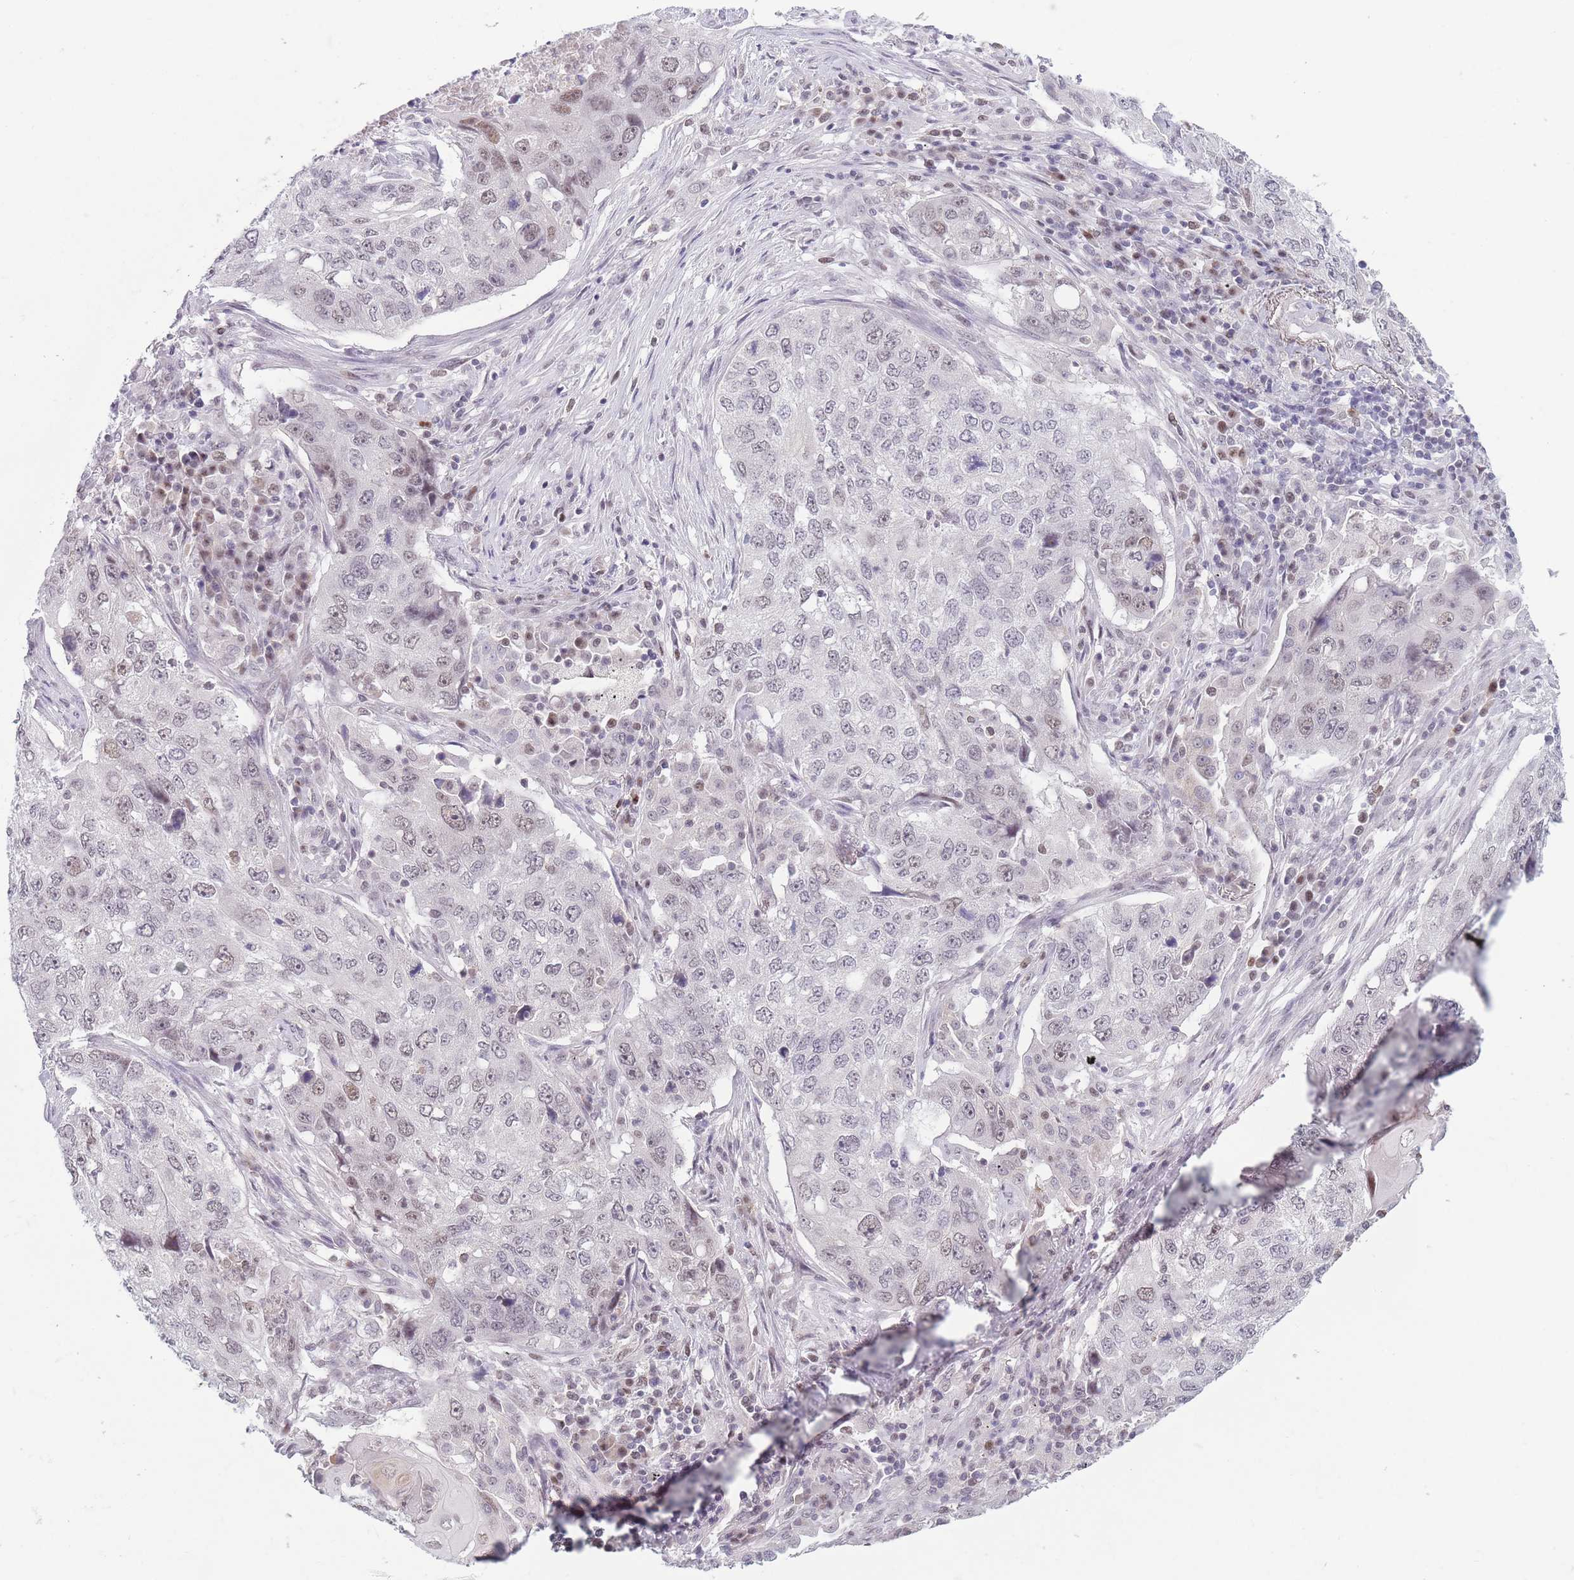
{"staining": {"intensity": "moderate", "quantity": "<25%", "location": "nuclear"}, "tissue": "lung cancer", "cell_type": "Tumor cells", "image_type": "cancer", "snomed": [{"axis": "morphology", "description": "Squamous cell carcinoma, NOS"}, {"axis": "topography", "description": "Lung"}], "caption": "Lung cancer stained for a protein displays moderate nuclear positivity in tumor cells.", "gene": "ARID3B", "patient": {"sex": "female", "age": 63}}